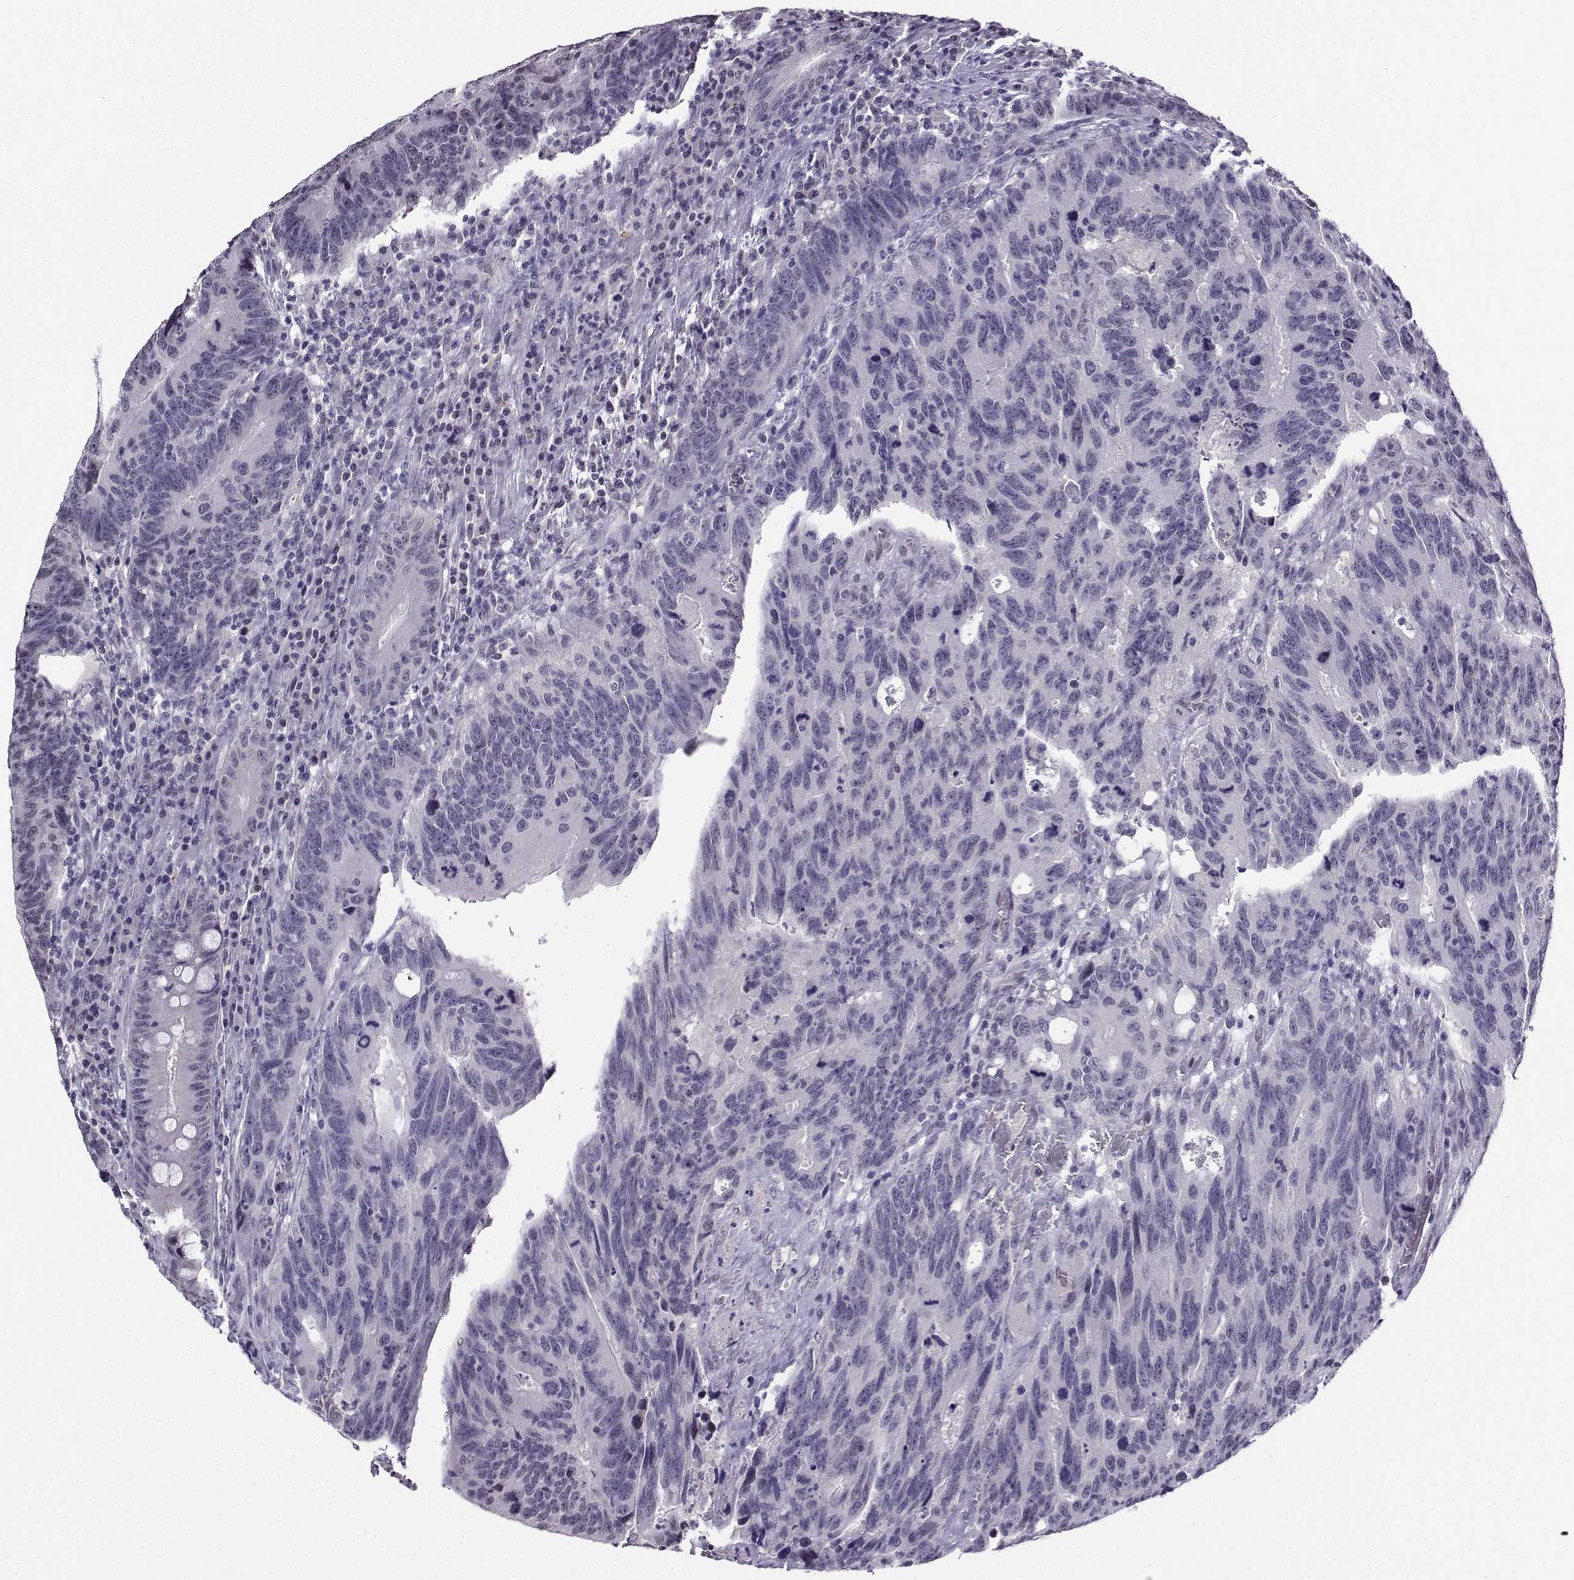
{"staining": {"intensity": "negative", "quantity": "none", "location": "none"}, "tissue": "colorectal cancer", "cell_type": "Tumor cells", "image_type": "cancer", "snomed": [{"axis": "morphology", "description": "Adenocarcinoma, NOS"}, {"axis": "topography", "description": "Colon"}], "caption": "Protein analysis of colorectal cancer (adenocarcinoma) shows no significant expression in tumor cells.", "gene": "LRFN2", "patient": {"sex": "female", "age": 77}}